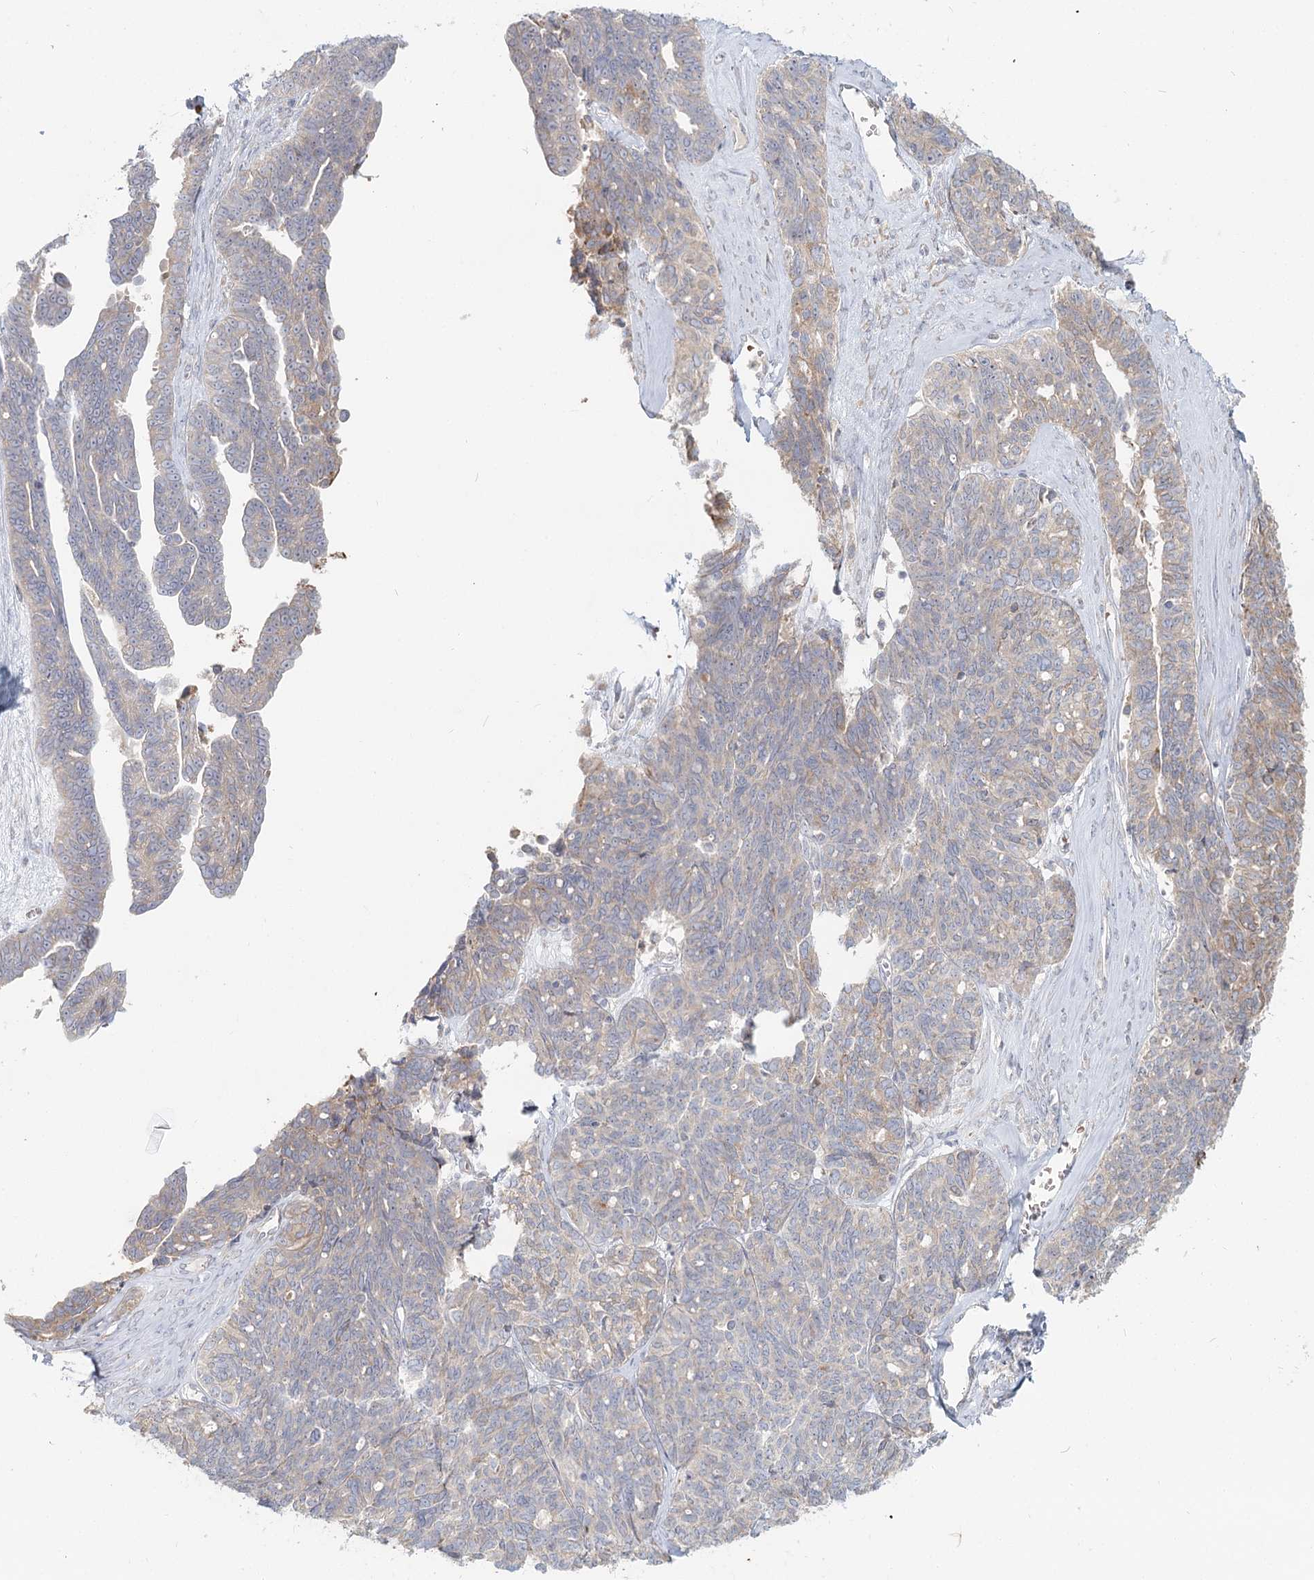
{"staining": {"intensity": "negative", "quantity": "none", "location": "none"}, "tissue": "ovarian cancer", "cell_type": "Tumor cells", "image_type": "cancer", "snomed": [{"axis": "morphology", "description": "Cystadenocarcinoma, serous, NOS"}, {"axis": "topography", "description": "Ovary"}], "caption": "Ovarian serous cystadenocarcinoma was stained to show a protein in brown. There is no significant expression in tumor cells.", "gene": "ANKRD16", "patient": {"sex": "female", "age": 79}}